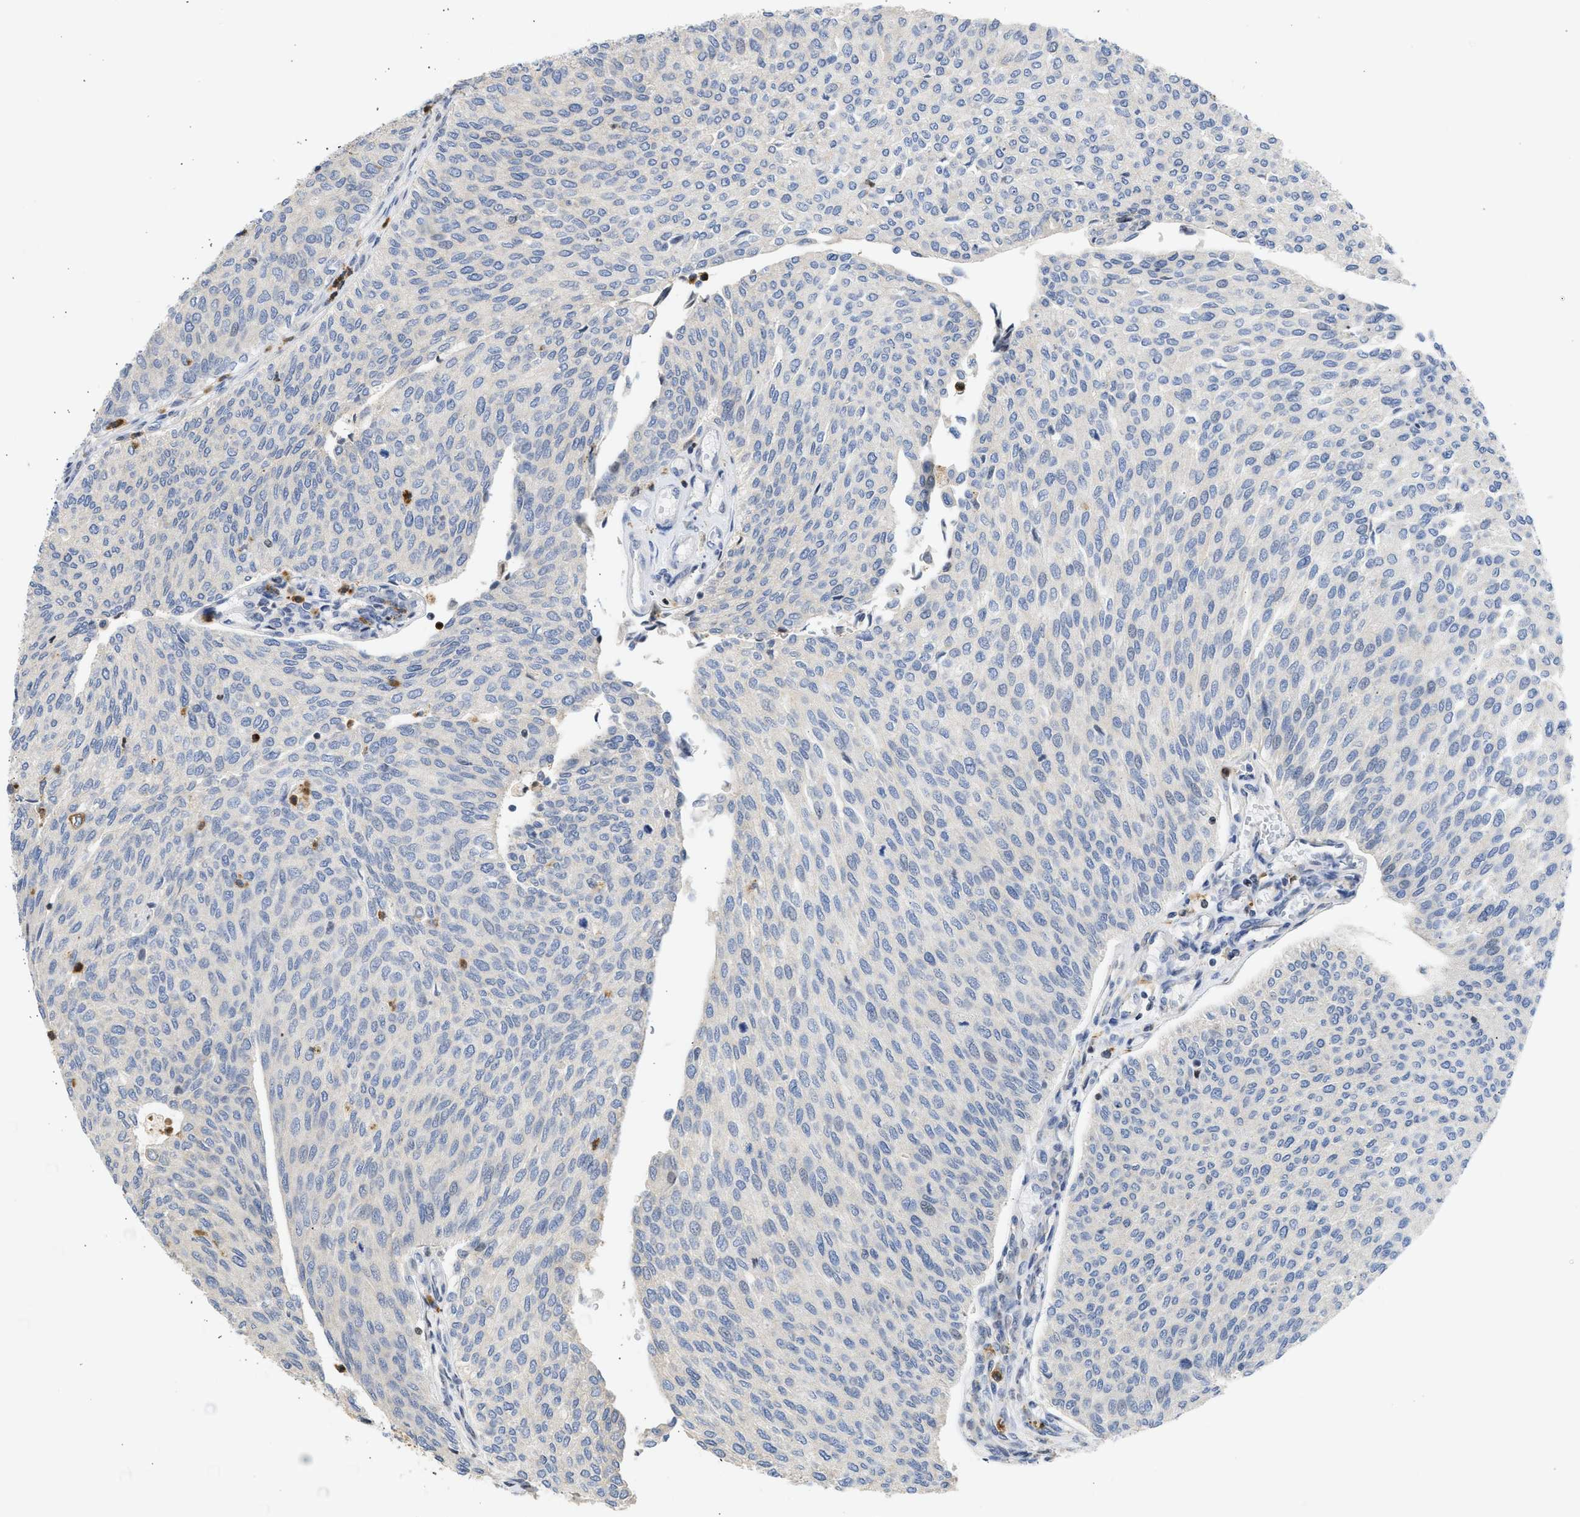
{"staining": {"intensity": "negative", "quantity": "none", "location": "none"}, "tissue": "urothelial cancer", "cell_type": "Tumor cells", "image_type": "cancer", "snomed": [{"axis": "morphology", "description": "Urothelial carcinoma, Low grade"}, {"axis": "topography", "description": "Urinary bladder"}], "caption": "Immunohistochemistry (IHC) image of neoplastic tissue: urothelial carcinoma (low-grade) stained with DAB shows no significant protein staining in tumor cells.", "gene": "ENSG00000142539", "patient": {"sex": "female", "age": 79}}